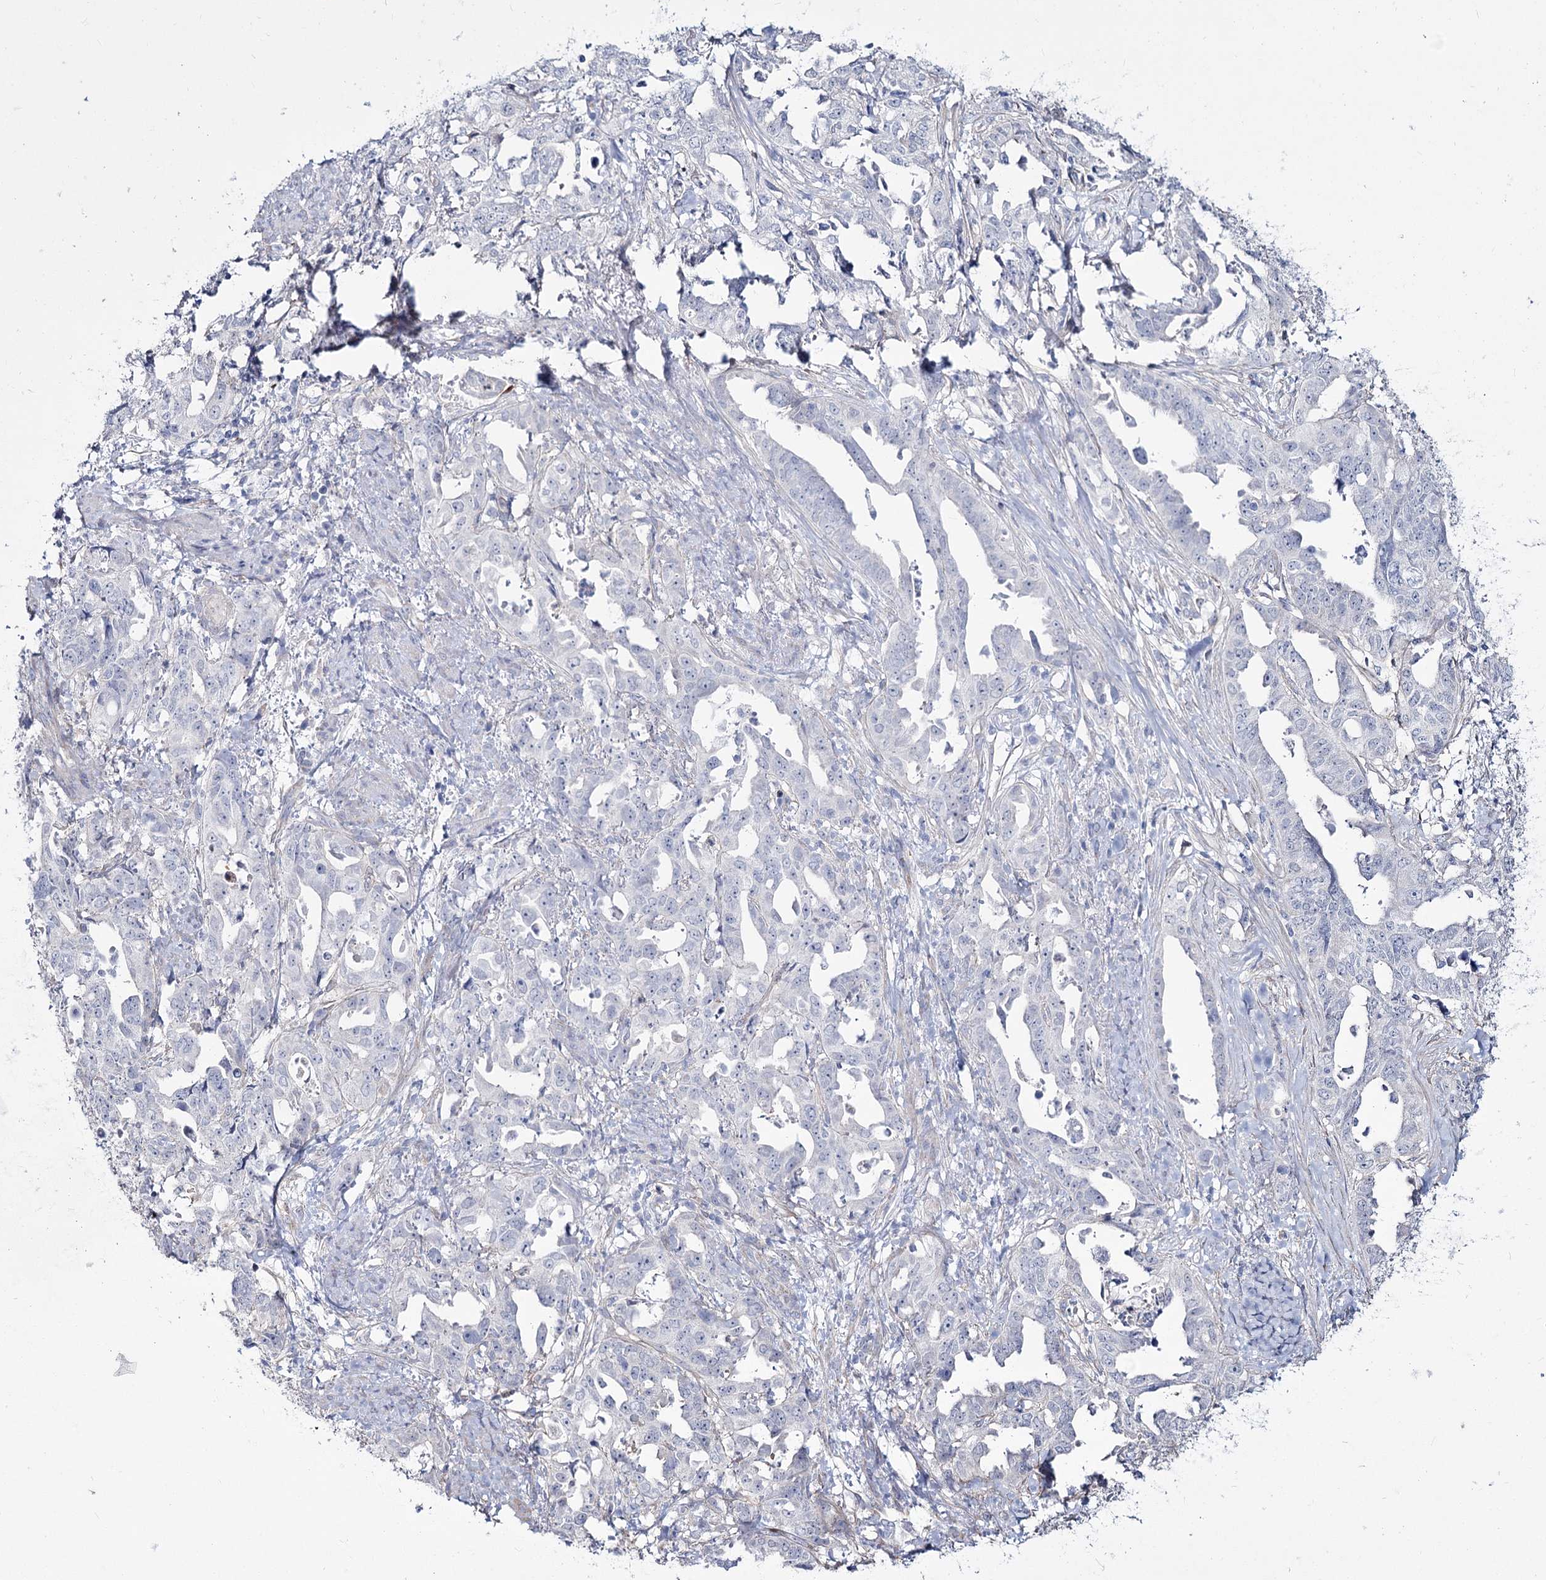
{"staining": {"intensity": "negative", "quantity": "none", "location": "none"}, "tissue": "endometrial cancer", "cell_type": "Tumor cells", "image_type": "cancer", "snomed": [{"axis": "morphology", "description": "Adenocarcinoma, NOS"}, {"axis": "topography", "description": "Endometrium"}], "caption": "Immunohistochemistry (IHC) photomicrograph of human endometrial cancer stained for a protein (brown), which demonstrates no positivity in tumor cells.", "gene": "ME3", "patient": {"sex": "female", "age": 65}}